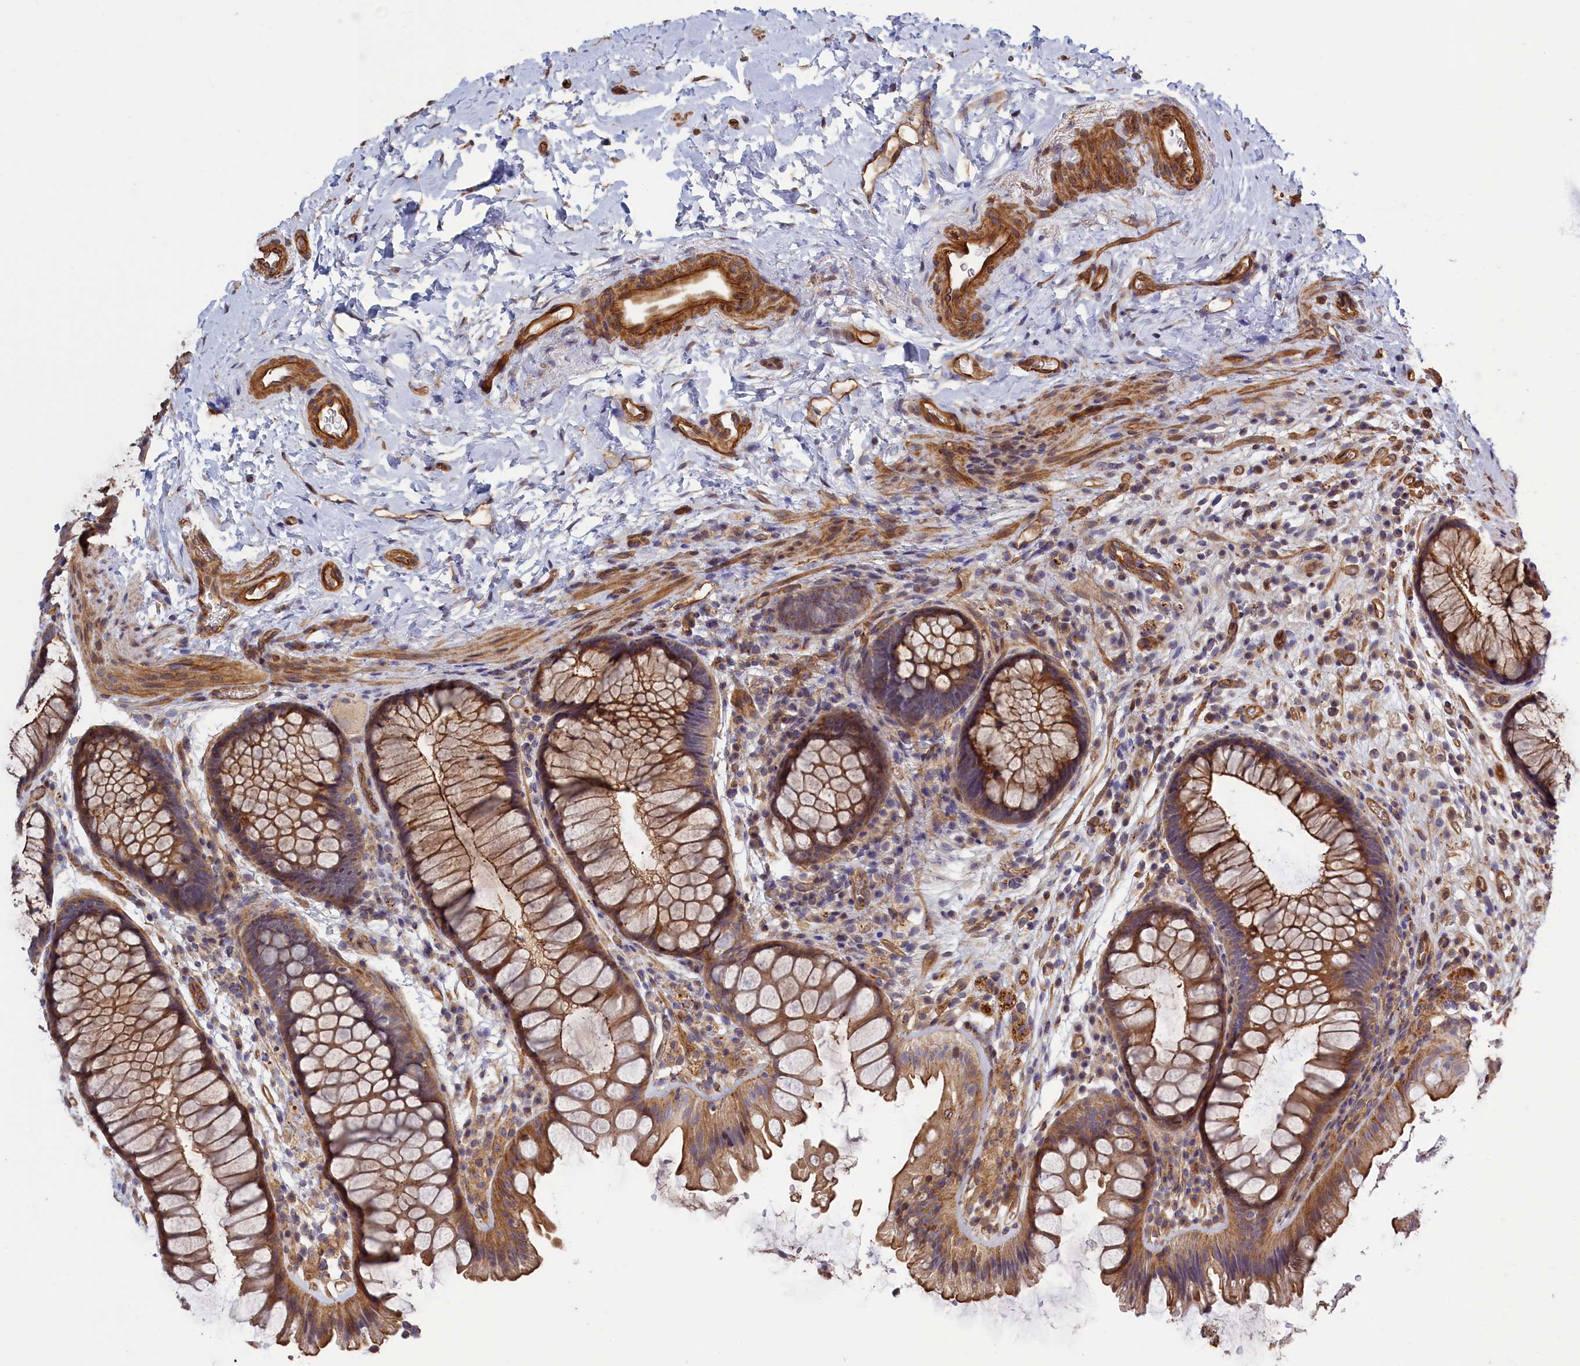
{"staining": {"intensity": "strong", "quantity": ">75%", "location": "cytoplasmic/membranous"}, "tissue": "colon", "cell_type": "Endothelial cells", "image_type": "normal", "snomed": [{"axis": "morphology", "description": "Normal tissue, NOS"}, {"axis": "topography", "description": "Colon"}], "caption": "Protein expression analysis of normal colon displays strong cytoplasmic/membranous expression in approximately >75% of endothelial cells. Using DAB (brown) and hematoxylin (blue) stains, captured at high magnification using brightfield microscopy.", "gene": "ANKRD27", "patient": {"sex": "female", "age": 62}}